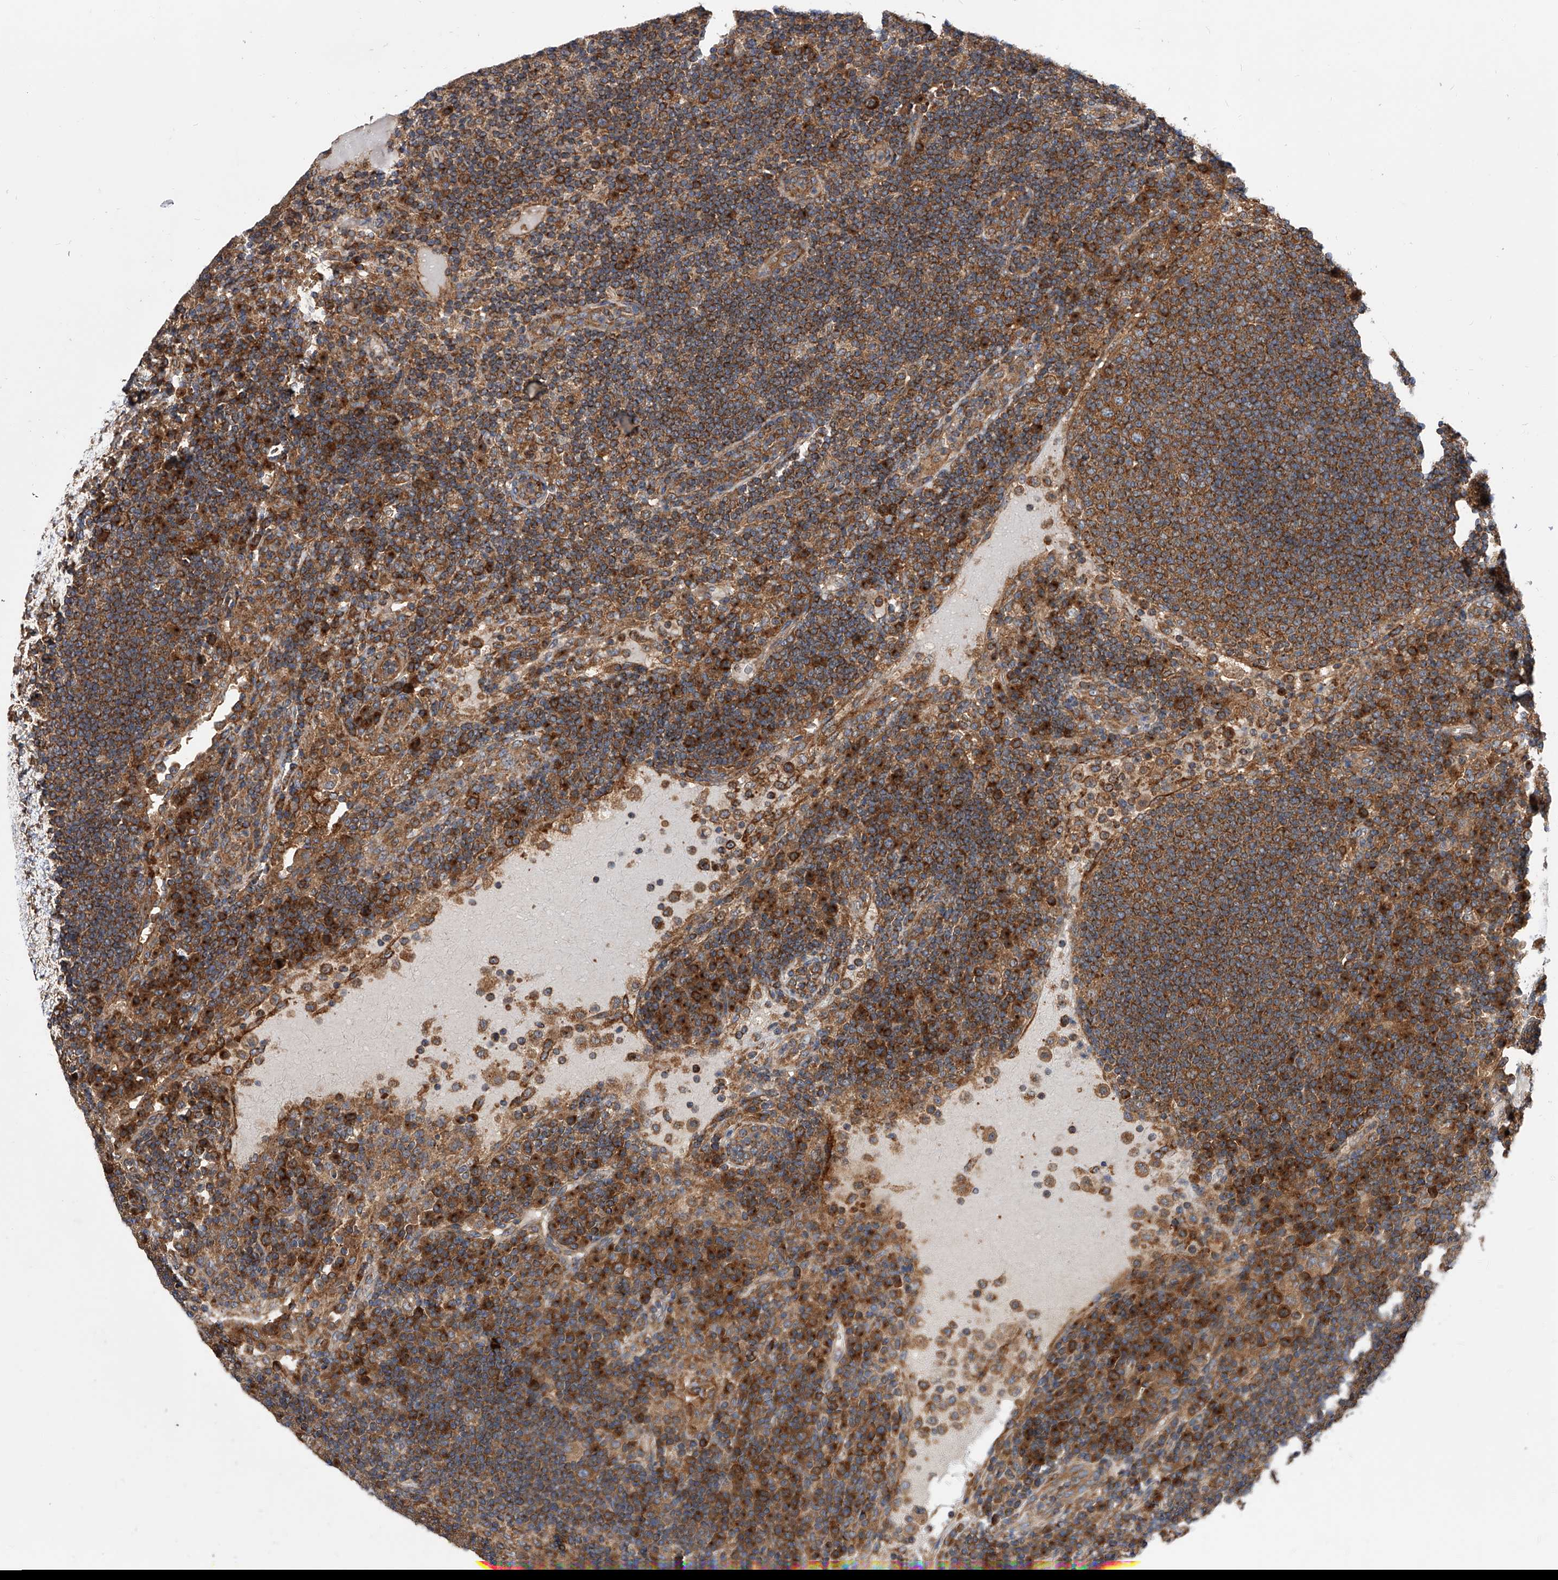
{"staining": {"intensity": "strong", "quantity": "25%-75%", "location": "cytoplasmic/membranous"}, "tissue": "lymph node", "cell_type": "Non-germinal center cells", "image_type": "normal", "snomed": [{"axis": "morphology", "description": "Normal tissue, NOS"}, {"axis": "topography", "description": "Lymph node"}], "caption": "IHC of benign lymph node exhibits high levels of strong cytoplasmic/membranous expression in approximately 25%-75% of non-germinal center cells. The protein of interest is shown in brown color, while the nuclei are stained blue.", "gene": "CFAP410", "patient": {"sex": "female", "age": 53}}